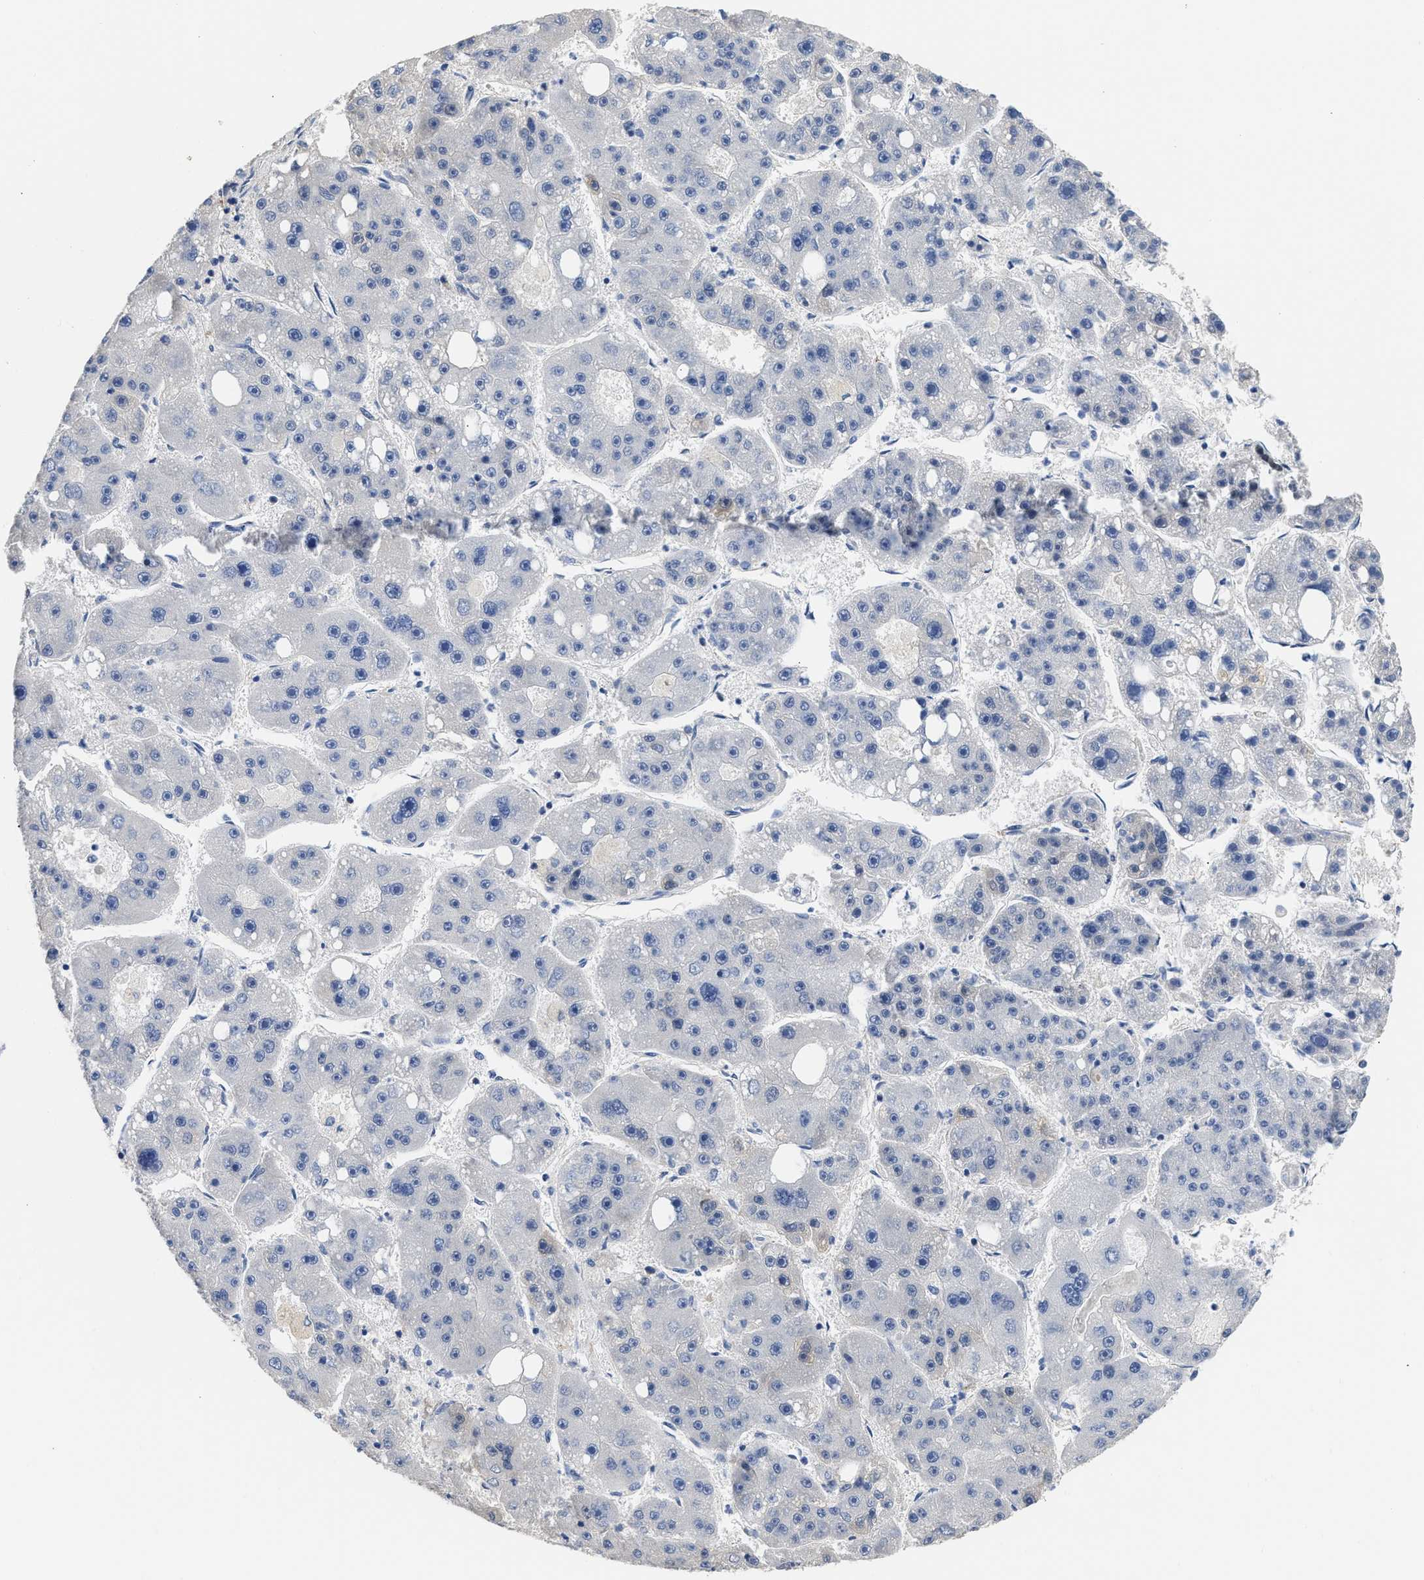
{"staining": {"intensity": "negative", "quantity": "none", "location": "none"}, "tissue": "liver cancer", "cell_type": "Tumor cells", "image_type": "cancer", "snomed": [{"axis": "morphology", "description": "Carcinoma, Hepatocellular, NOS"}, {"axis": "topography", "description": "Liver"}], "caption": "High power microscopy photomicrograph of an immunohistochemistry (IHC) micrograph of hepatocellular carcinoma (liver), revealing no significant positivity in tumor cells.", "gene": "XPO5", "patient": {"sex": "female", "age": 61}}